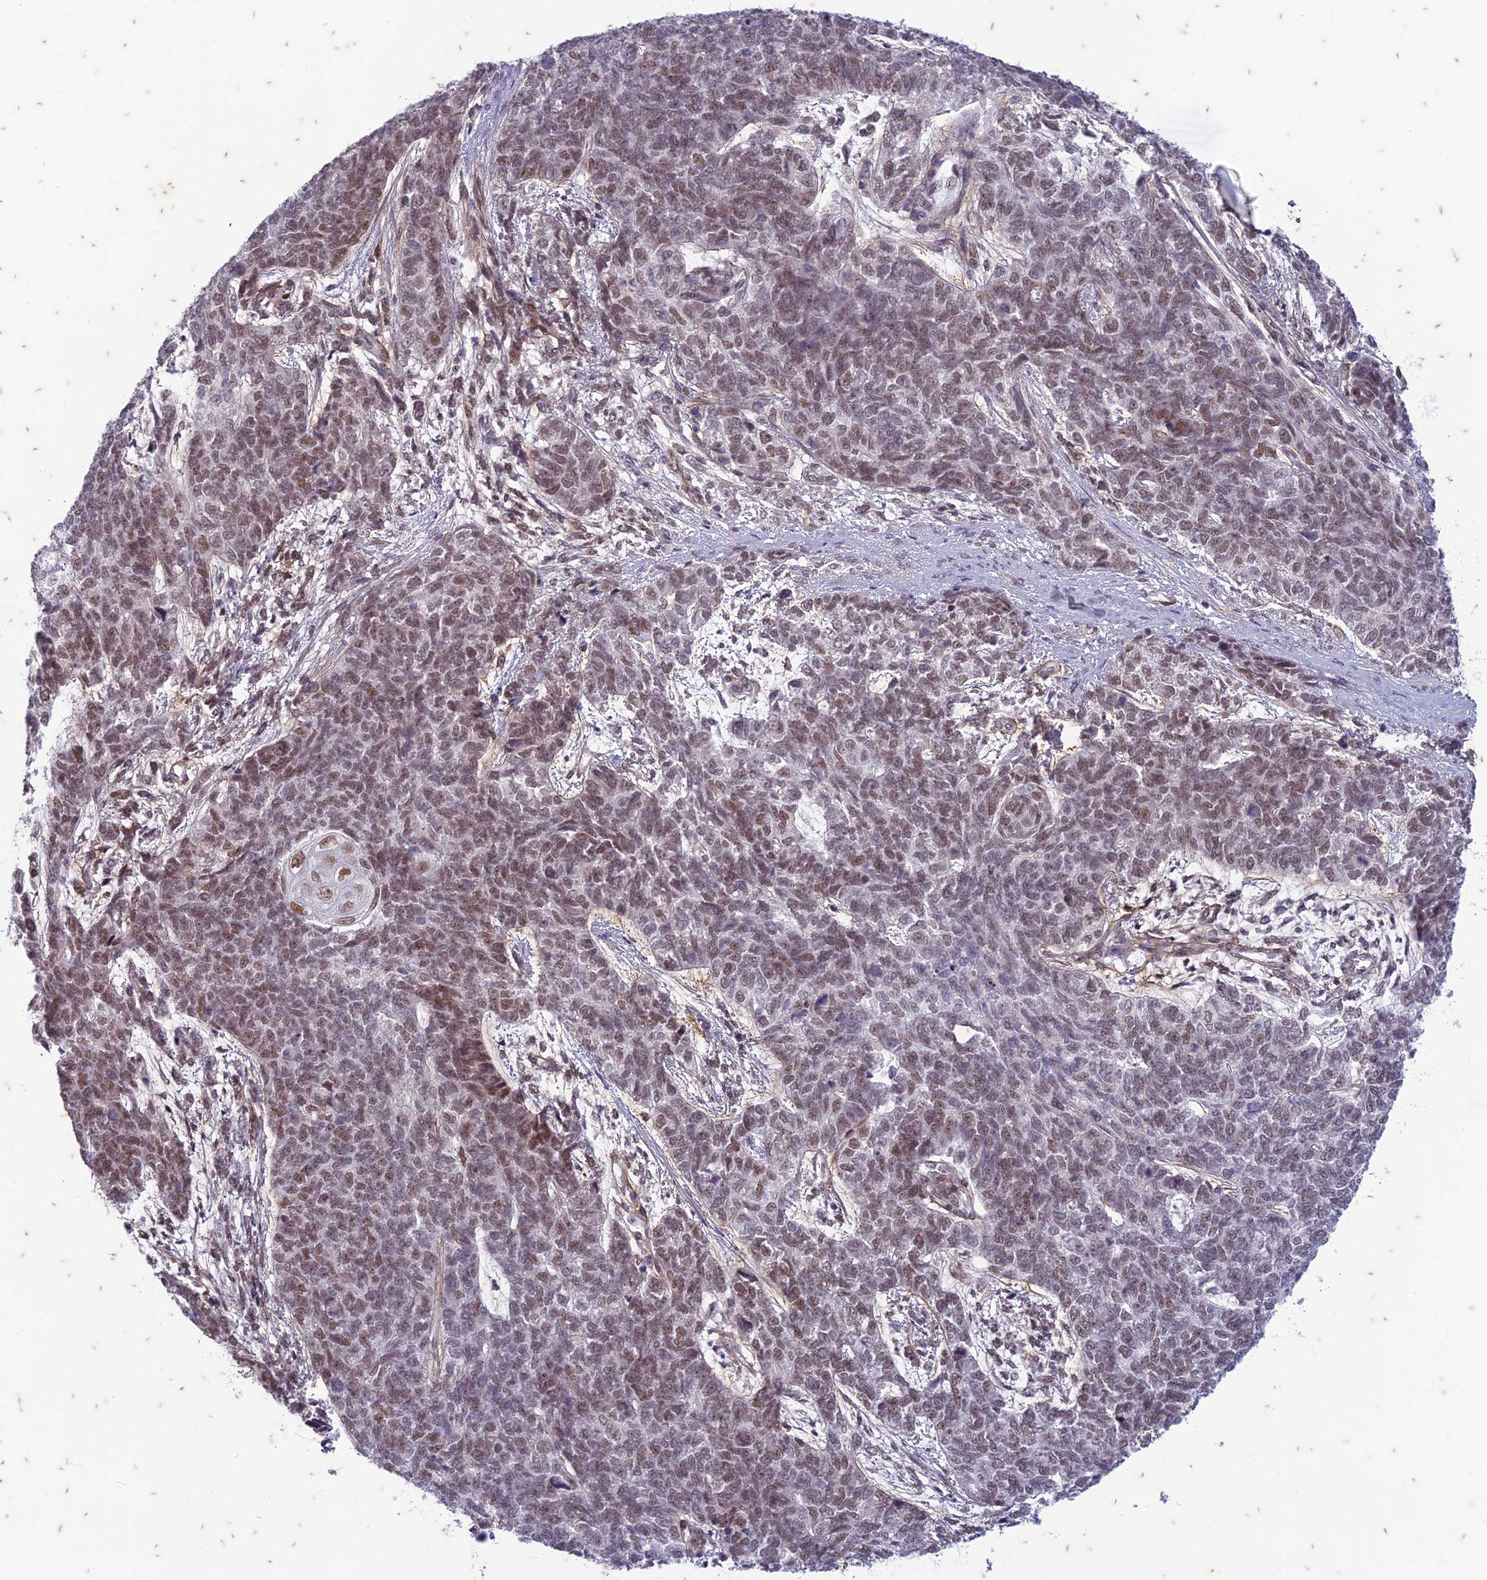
{"staining": {"intensity": "moderate", "quantity": ">75%", "location": "nuclear"}, "tissue": "cervical cancer", "cell_type": "Tumor cells", "image_type": "cancer", "snomed": [{"axis": "morphology", "description": "Squamous cell carcinoma, NOS"}, {"axis": "topography", "description": "Cervix"}], "caption": "Immunohistochemical staining of cervical cancer demonstrates medium levels of moderate nuclear positivity in approximately >75% of tumor cells.", "gene": "PABPN1L", "patient": {"sex": "female", "age": 63}}